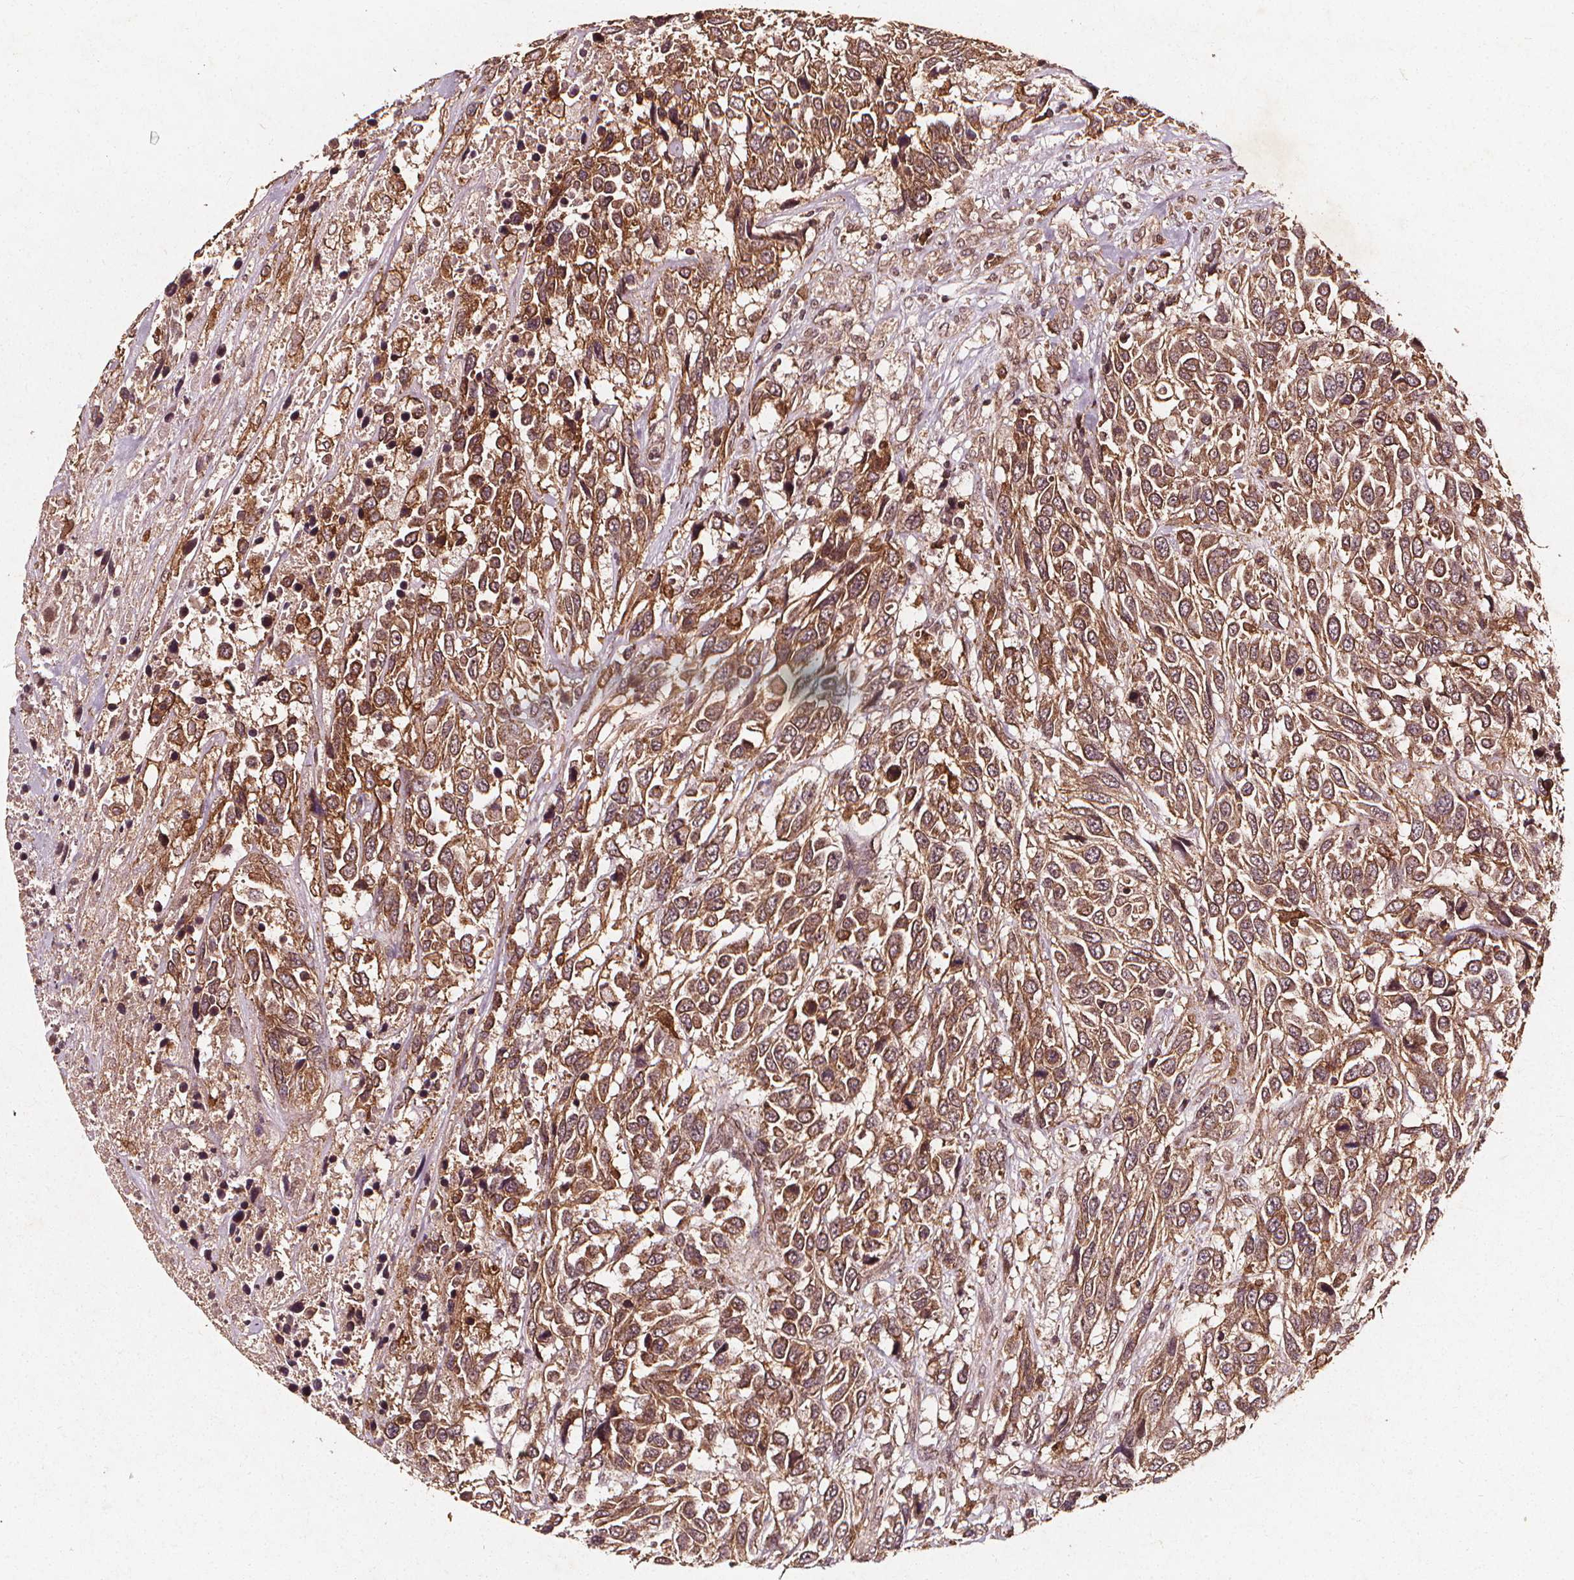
{"staining": {"intensity": "strong", "quantity": ">75%", "location": "cytoplasmic/membranous"}, "tissue": "urothelial cancer", "cell_type": "Tumor cells", "image_type": "cancer", "snomed": [{"axis": "morphology", "description": "Urothelial carcinoma, High grade"}, {"axis": "topography", "description": "Urinary bladder"}], "caption": "Human urothelial cancer stained with a brown dye reveals strong cytoplasmic/membranous positive expression in approximately >75% of tumor cells.", "gene": "ABCA1", "patient": {"sex": "female", "age": 70}}